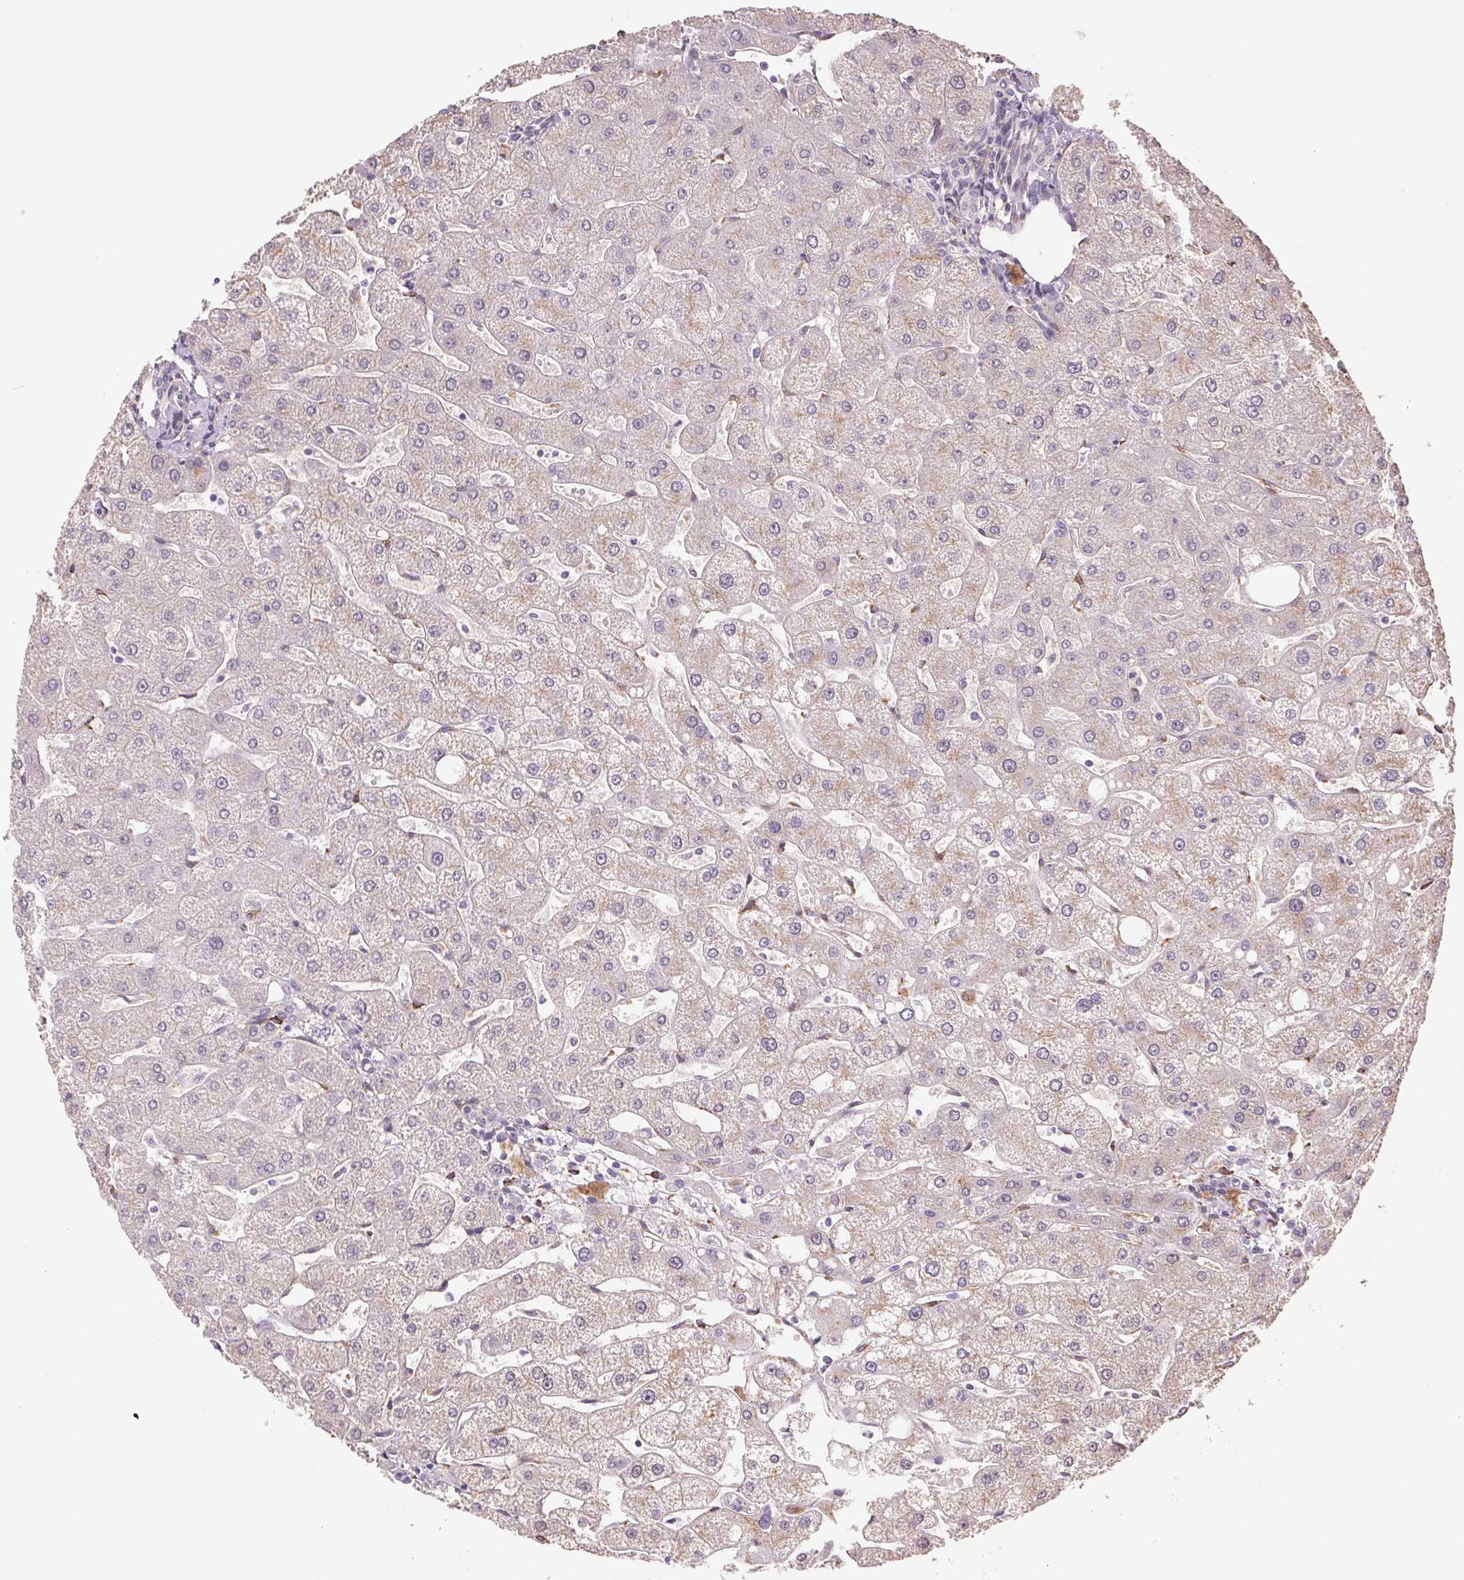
{"staining": {"intensity": "negative", "quantity": "none", "location": "none"}, "tissue": "liver", "cell_type": "Cholangiocytes", "image_type": "normal", "snomed": [{"axis": "morphology", "description": "Normal tissue, NOS"}, {"axis": "topography", "description": "Liver"}], "caption": "Histopathology image shows no protein positivity in cholangiocytes of unremarkable liver.", "gene": "FKBP10", "patient": {"sex": "male", "age": 67}}